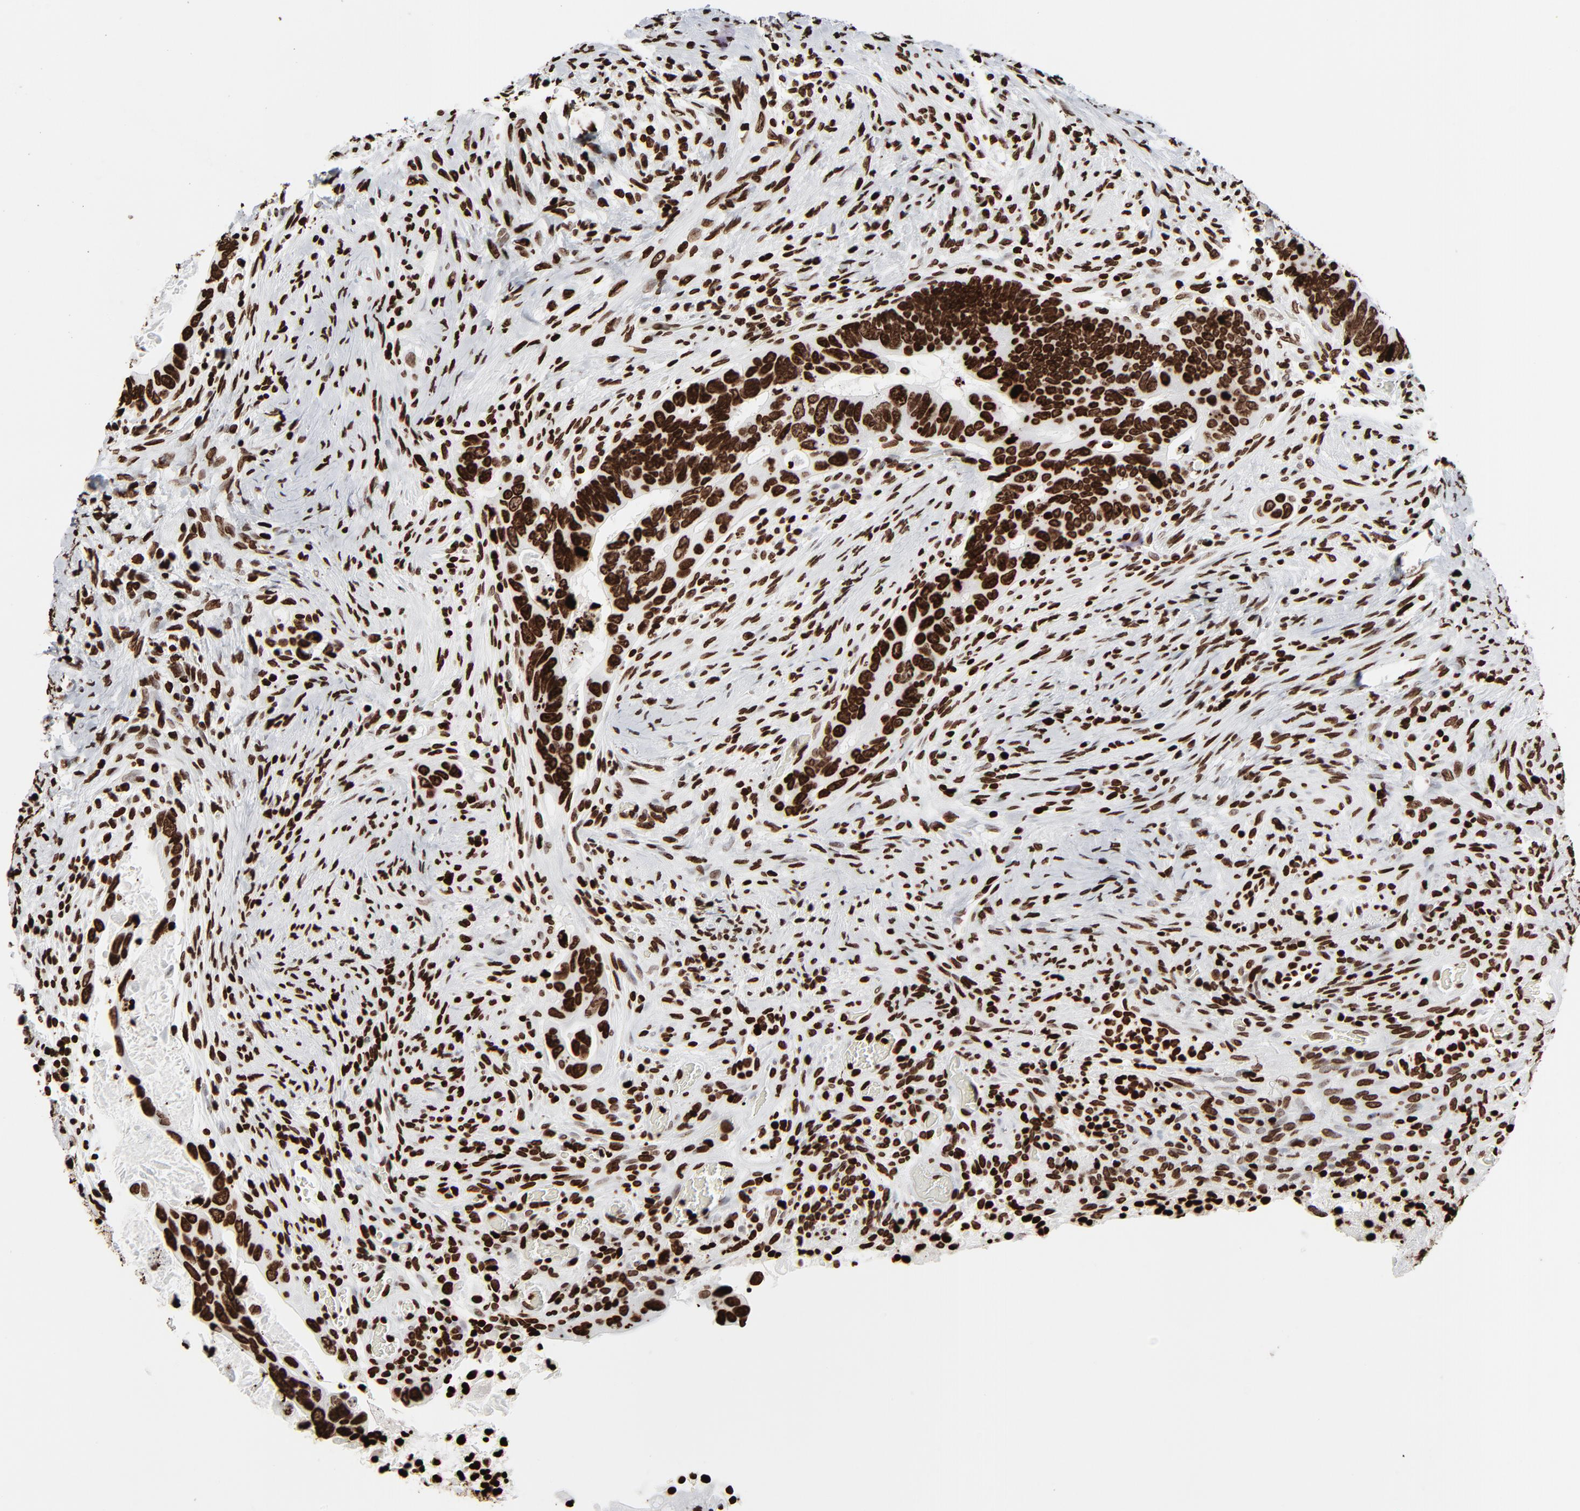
{"staining": {"intensity": "strong", "quantity": ">75%", "location": "nuclear"}, "tissue": "colorectal cancer", "cell_type": "Tumor cells", "image_type": "cancer", "snomed": [{"axis": "morphology", "description": "Adenocarcinoma, NOS"}, {"axis": "topography", "description": "Rectum"}], "caption": "This image reveals adenocarcinoma (colorectal) stained with IHC to label a protein in brown. The nuclear of tumor cells show strong positivity for the protein. Nuclei are counter-stained blue.", "gene": "H3-4", "patient": {"sex": "male", "age": 53}}